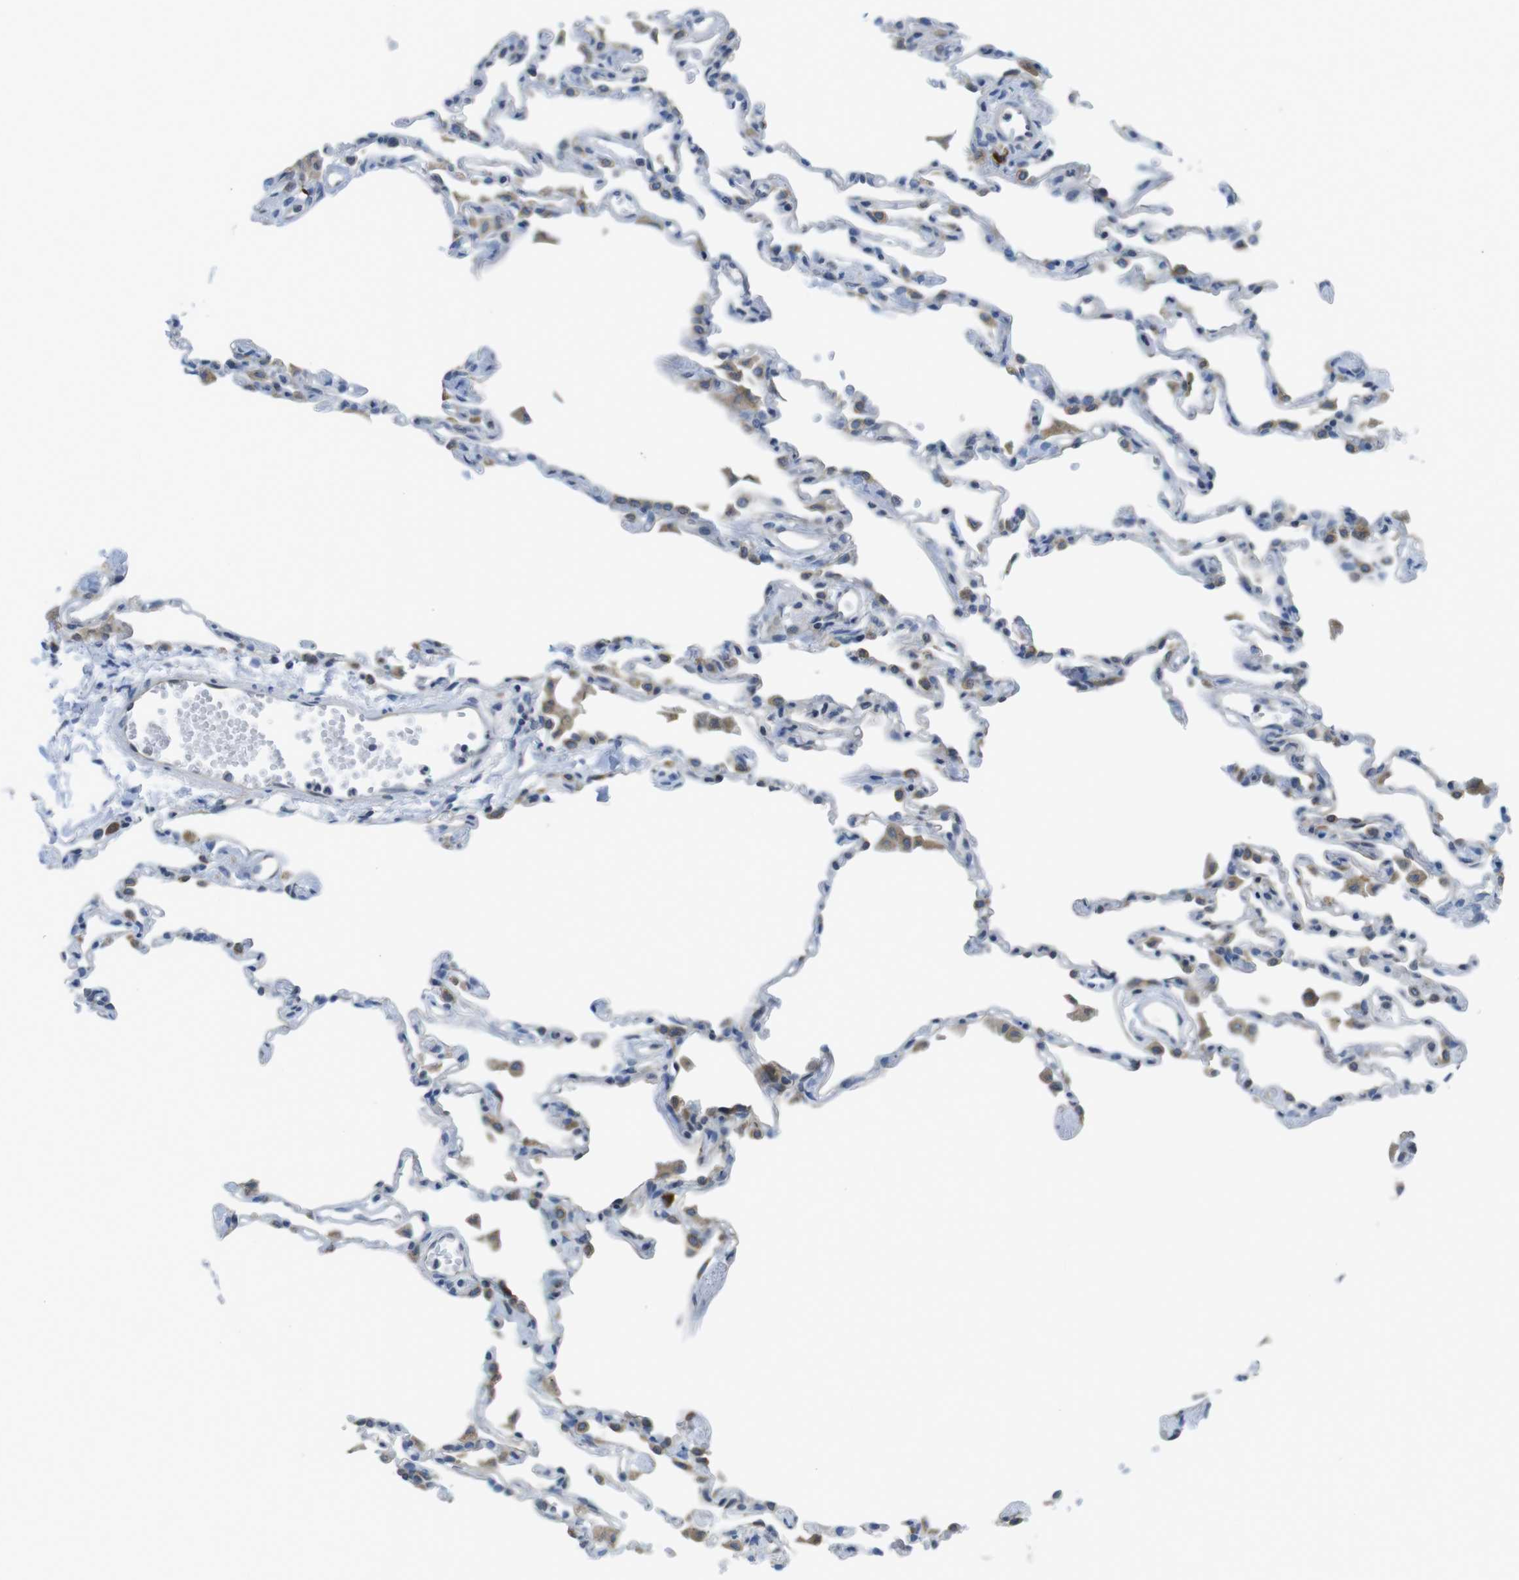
{"staining": {"intensity": "negative", "quantity": "none", "location": "none"}, "tissue": "lung", "cell_type": "Alveolar cells", "image_type": "normal", "snomed": [{"axis": "morphology", "description": "Normal tissue, NOS"}, {"axis": "topography", "description": "Lung"}], "caption": "High power microscopy photomicrograph of an IHC image of unremarkable lung, revealing no significant staining in alveolar cells.", "gene": "CLPTM1L", "patient": {"sex": "female", "age": 49}}